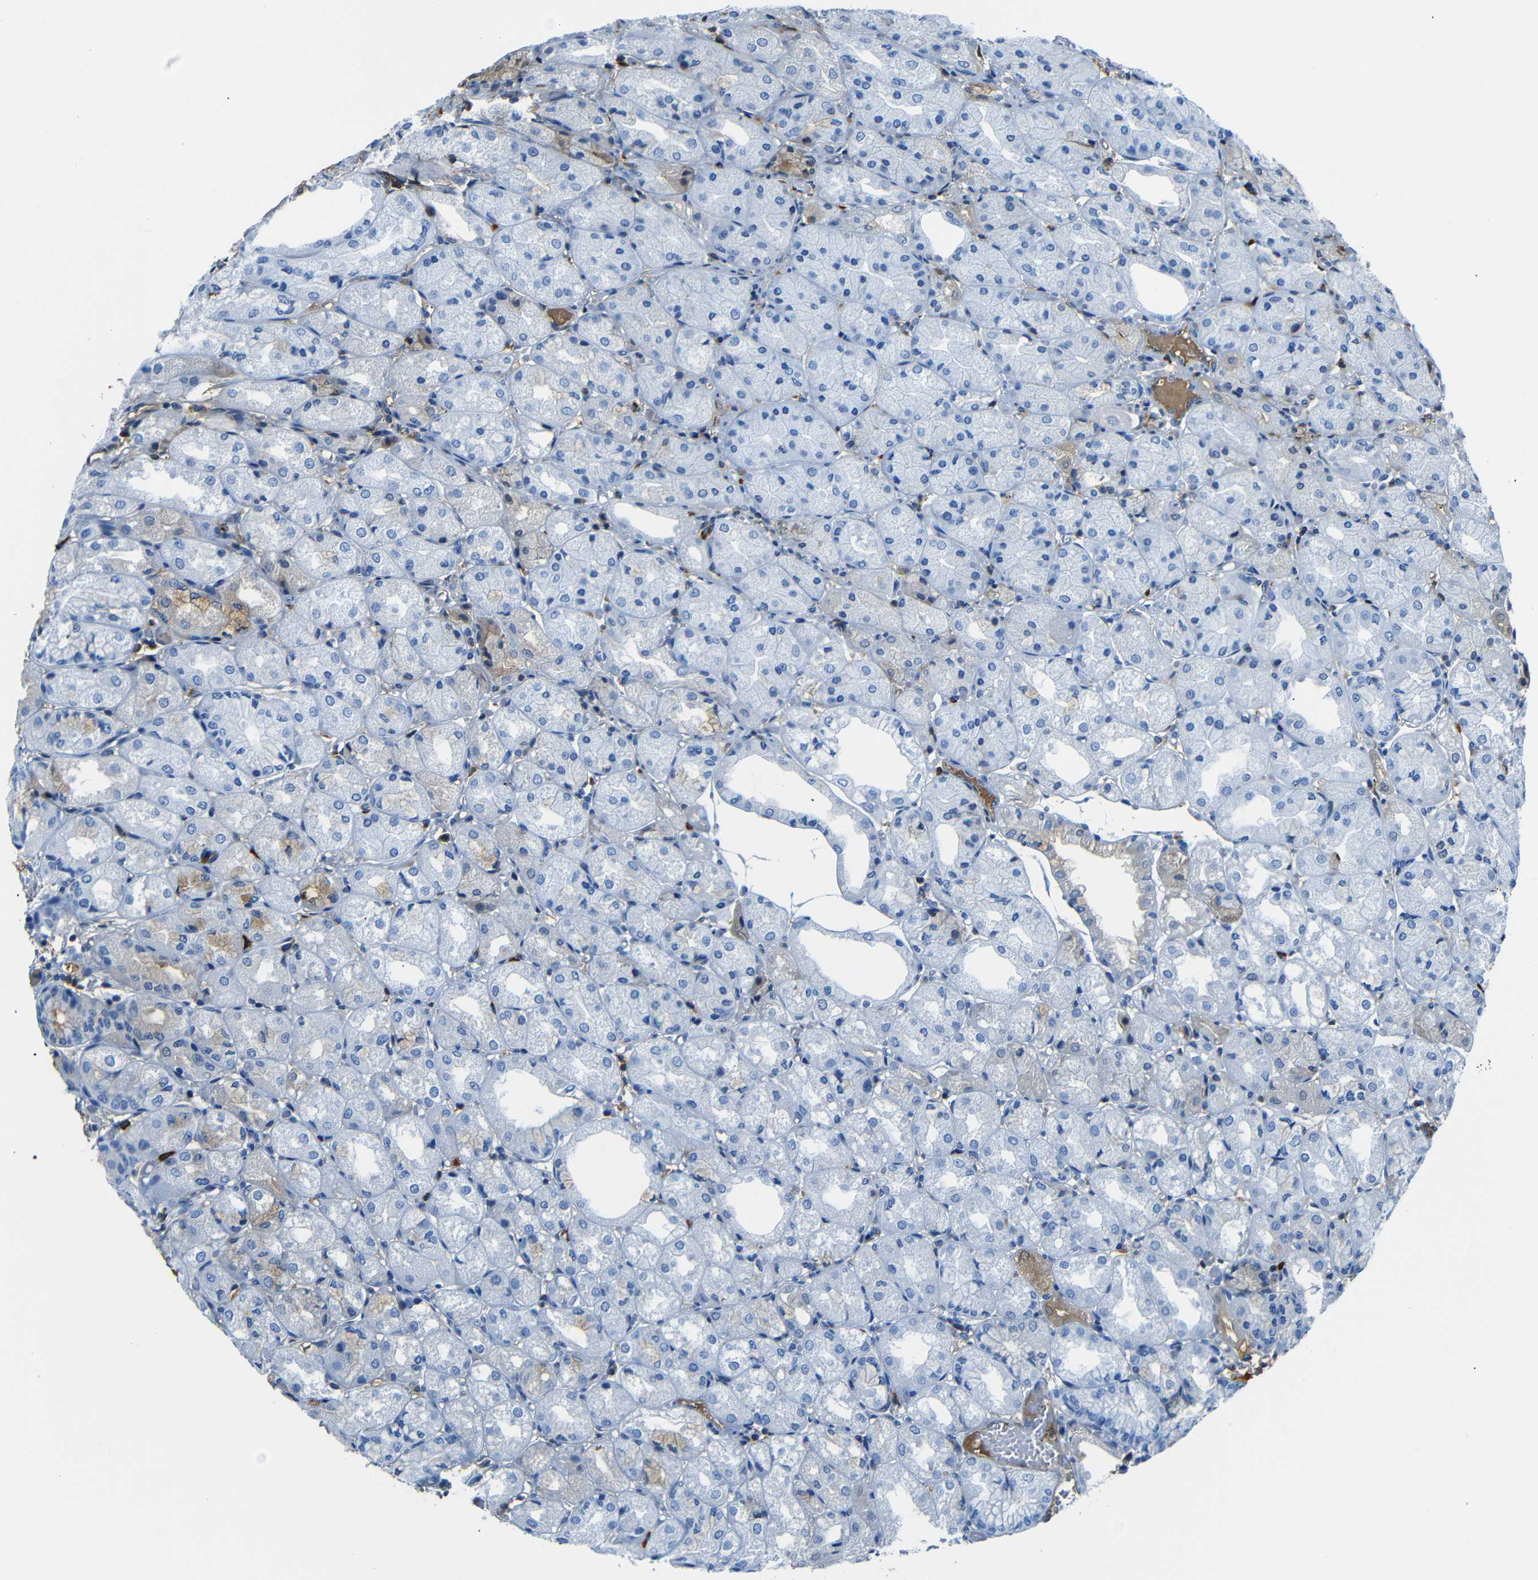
{"staining": {"intensity": "weak", "quantity": "<25%", "location": "cytoplasmic/membranous"}, "tissue": "stomach", "cell_type": "Glandular cells", "image_type": "normal", "snomed": [{"axis": "morphology", "description": "Normal tissue, NOS"}, {"axis": "topography", "description": "Stomach, upper"}], "caption": "This is a image of immunohistochemistry (IHC) staining of unremarkable stomach, which shows no expression in glandular cells. Nuclei are stained in blue.", "gene": "SERPINA1", "patient": {"sex": "male", "age": 72}}